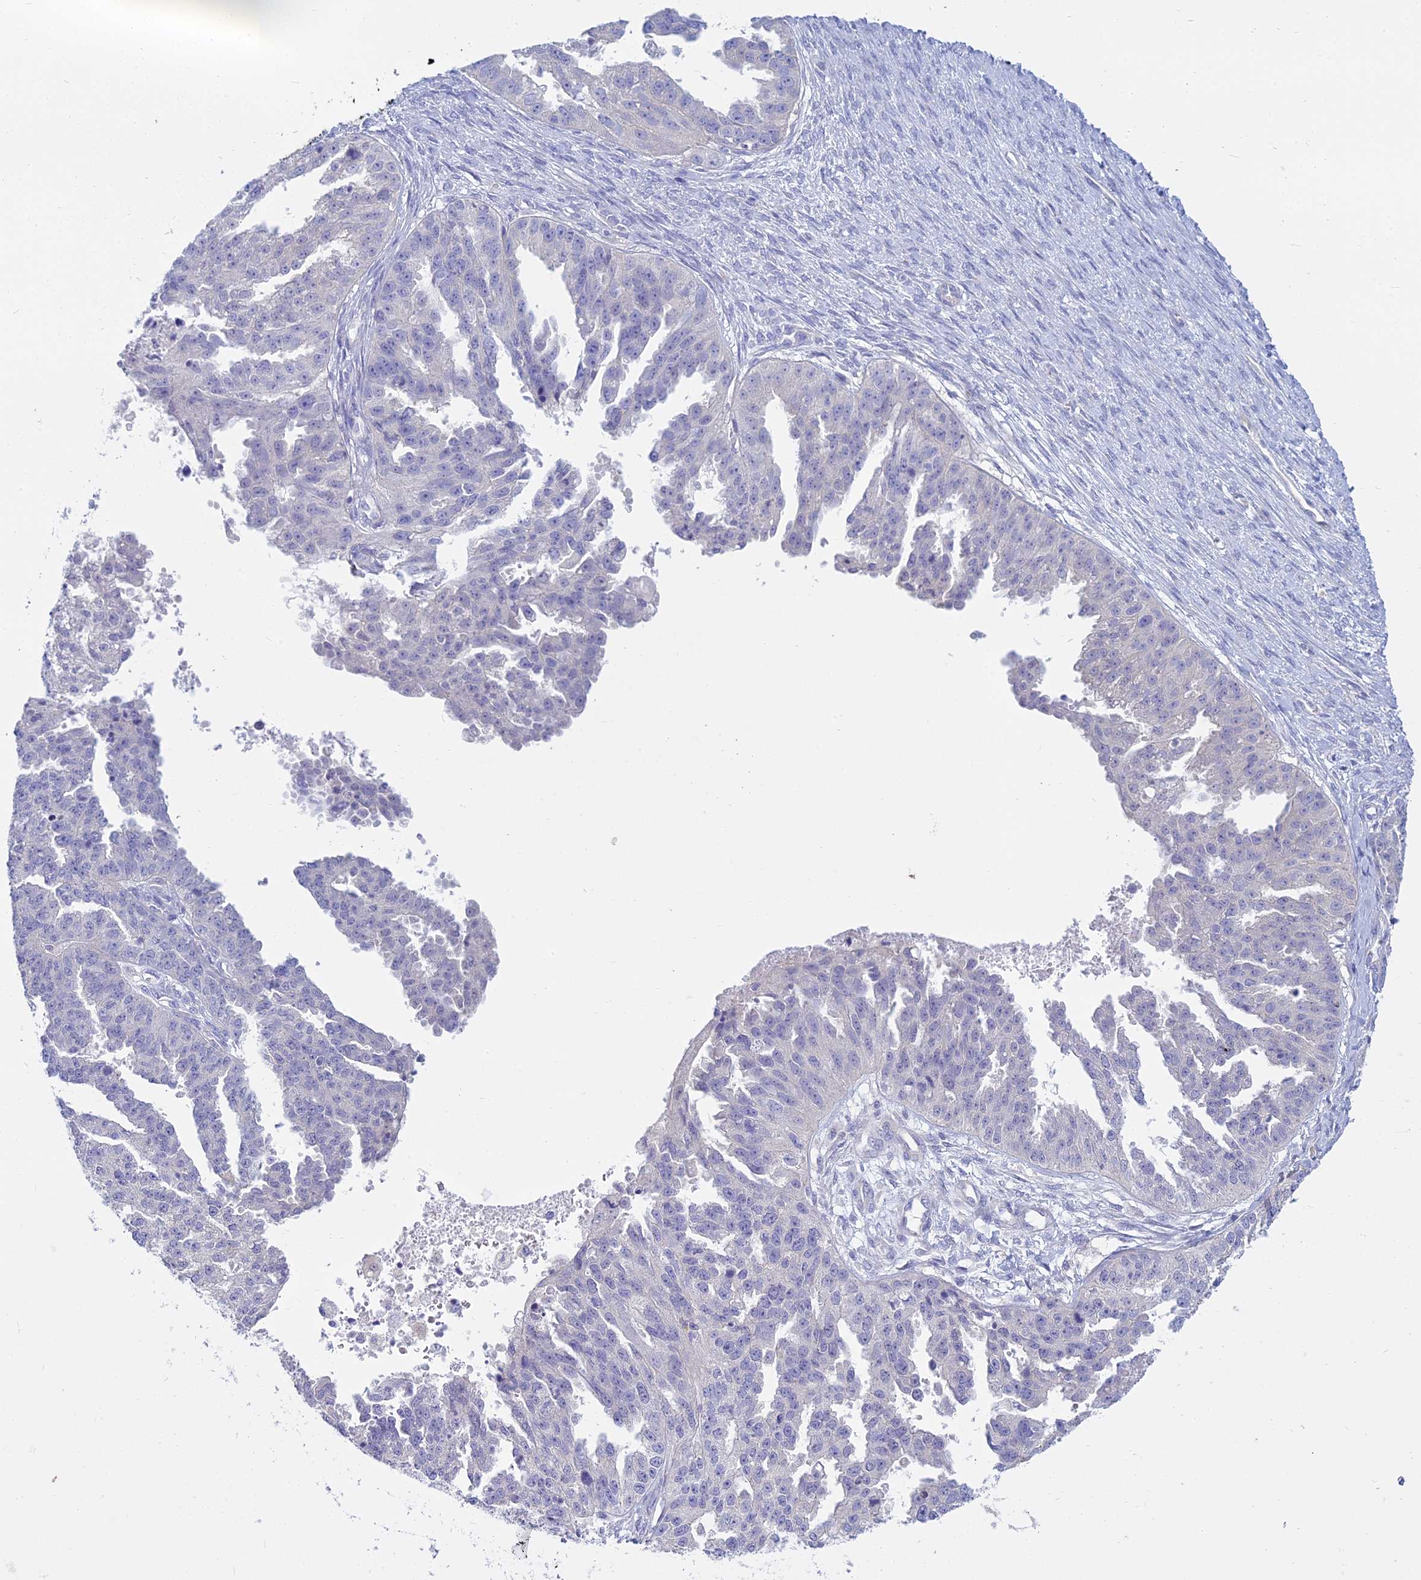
{"staining": {"intensity": "negative", "quantity": "none", "location": "none"}, "tissue": "ovarian cancer", "cell_type": "Tumor cells", "image_type": "cancer", "snomed": [{"axis": "morphology", "description": "Cystadenocarcinoma, serous, NOS"}, {"axis": "topography", "description": "Ovary"}], "caption": "Serous cystadenocarcinoma (ovarian) stained for a protein using immunohistochemistry (IHC) exhibits no staining tumor cells.", "gene": "SMIM24", "patient": {"sex": "female", "age": 58}}